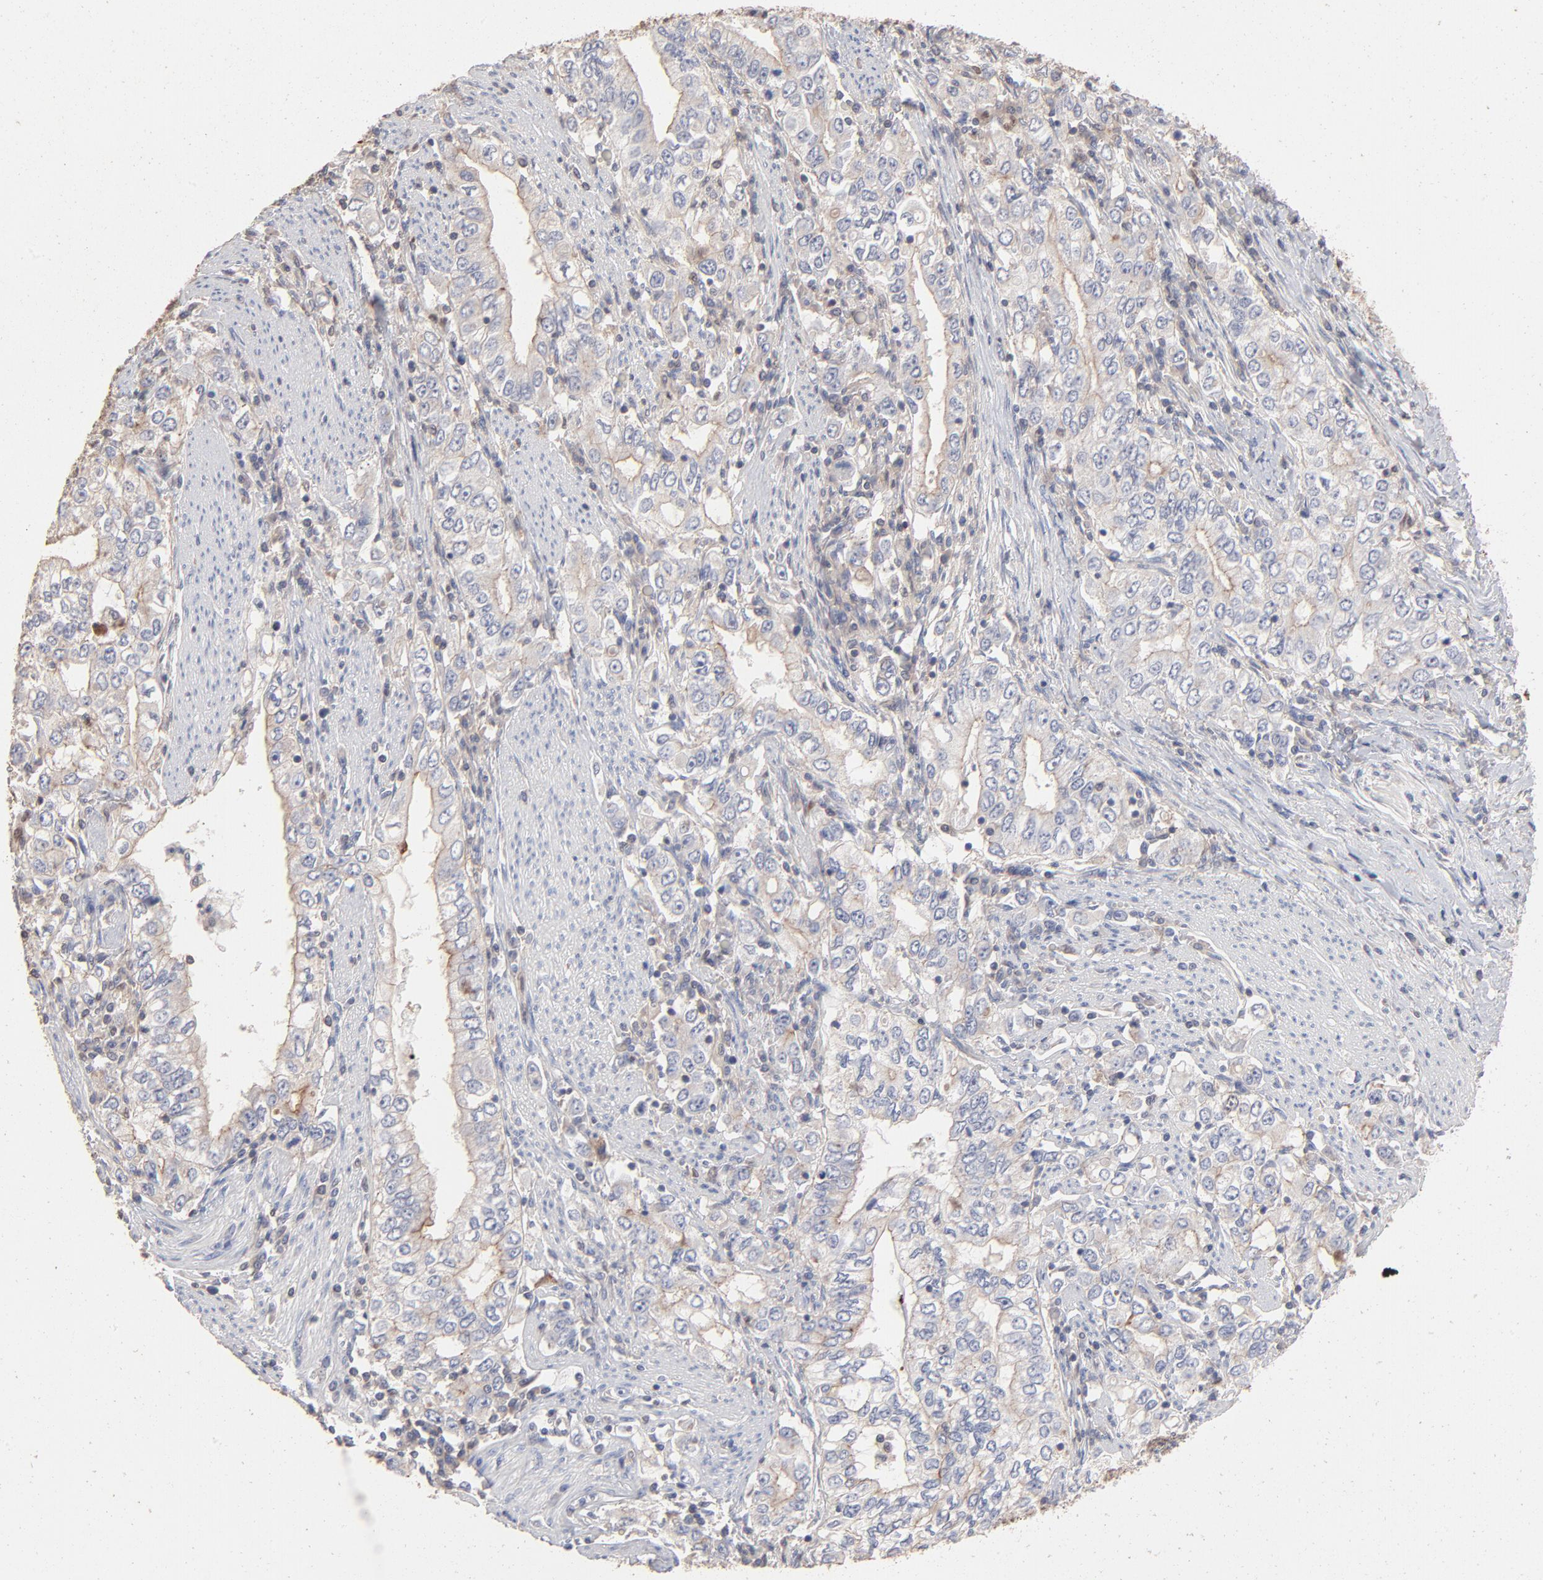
{"staining": {"intensity": "negative", "quantity": "none", "location": "none"}, "tissue": "stomach cancer", "cell_type": "Tumor cells", "image_type": "cancer", "snomed": [{"axis": "morphology", "description": "Adenocarcinoma, NOS"}, {"axis": "topography", "description": "Stomach, lower"}], "caption": "Tumor cells show no significant protein positivity in stomach cancer (adenocarcinoma).", "gene": "ARHGEF6", "patient": {"sex": "female", "age": 72}}